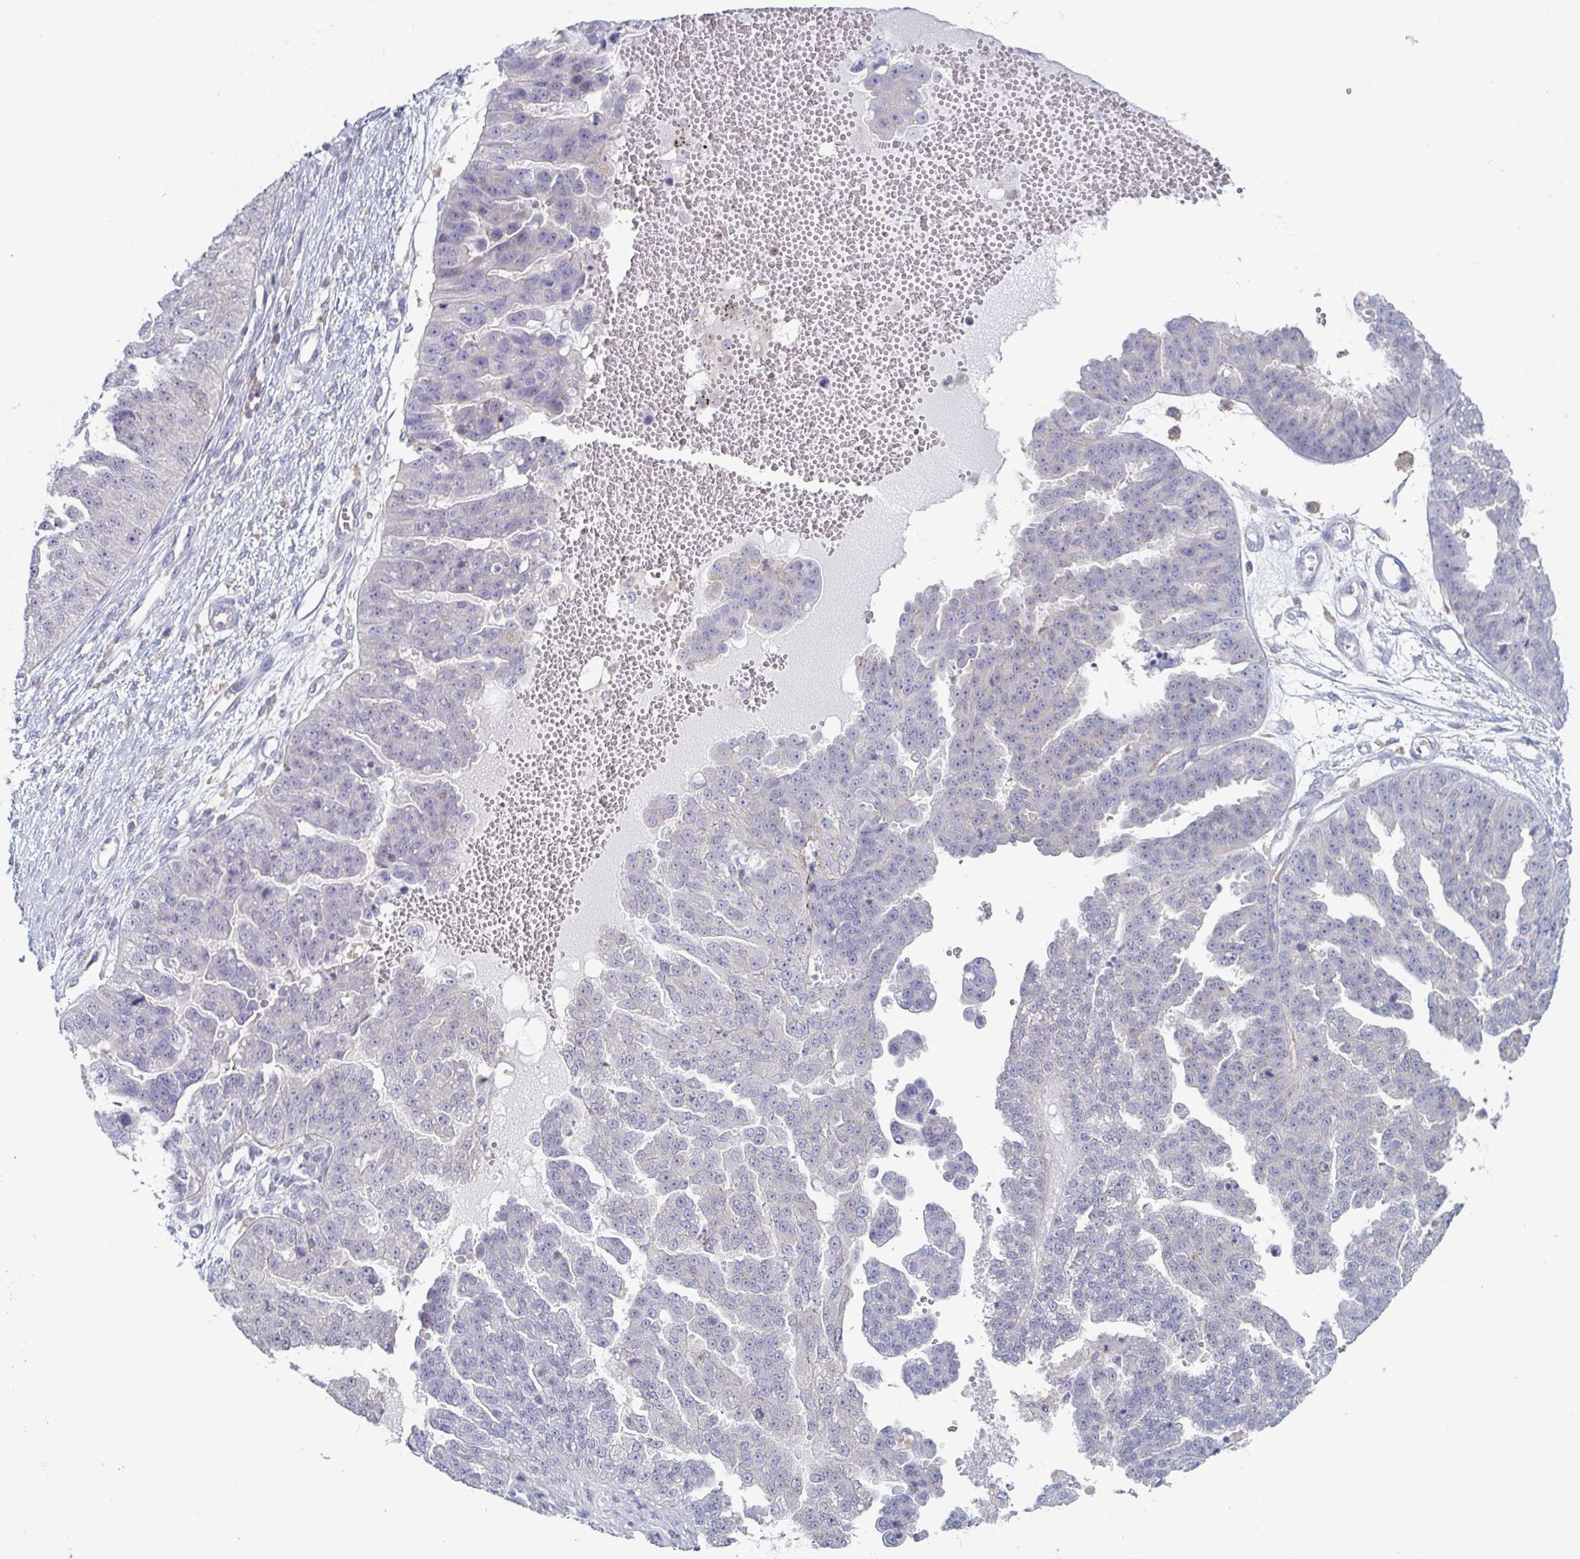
{"staining": {"intensity": "negative", "quantity": "none", "location": "none"}, "tissue": "ovarian cancer", "cell_type": "Tumor cells", "image_type": "cancer", "snomed": [{"axis": "morphology", "description": "Cystadenocarcinoma, serous, NOS"}, {"axis": "topography", "description": "Ovary"}], "caption": "This image is of ovarian cancer stained with IHC to label a protein in brown with the nuclei are counter-stained blue. There is no staining in tumor cells.", "gene": "DISP2", "patient": {"sex": "female", "age": 58}}